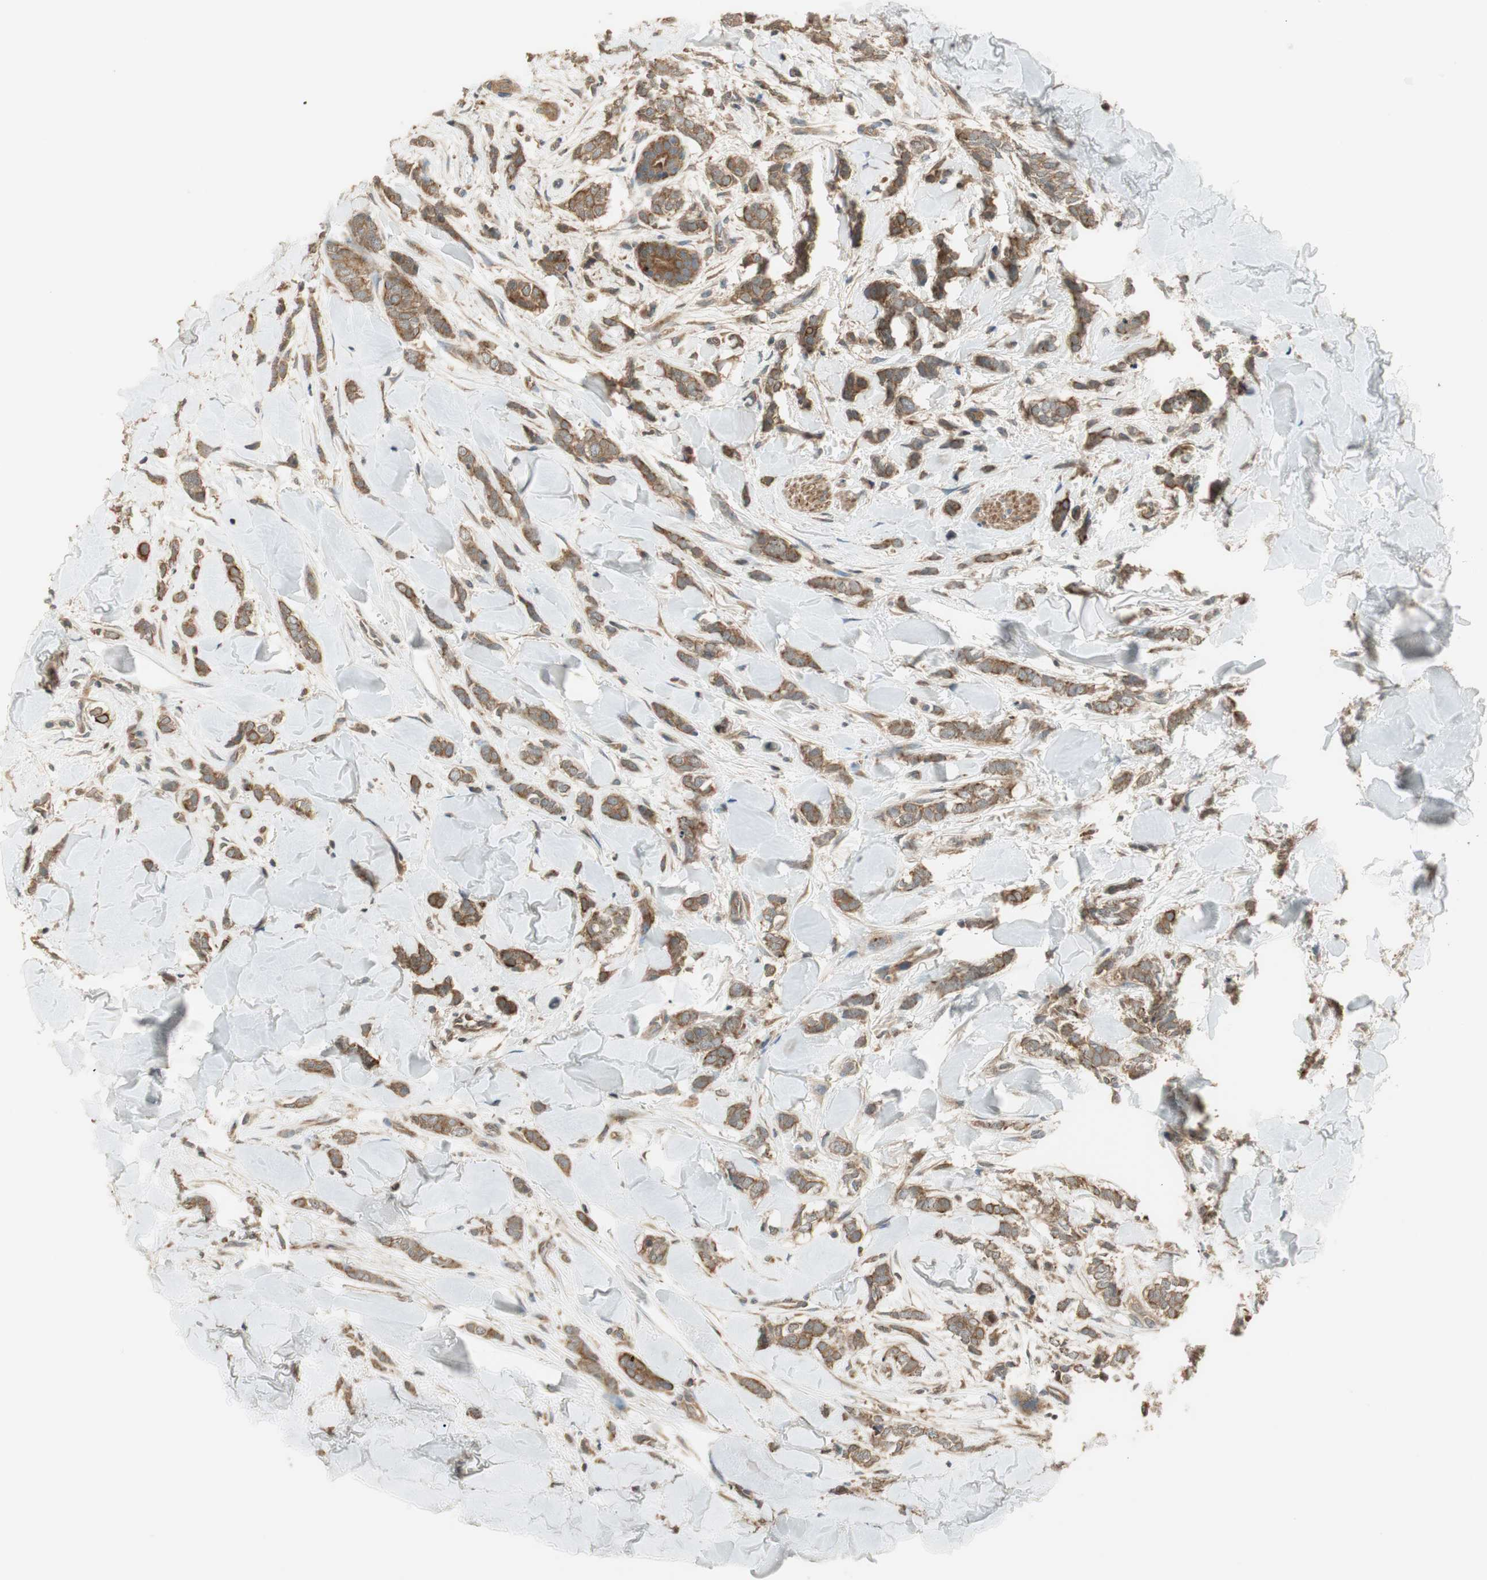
{"staining": {"intensity": "moderate", "quantity": ">75%", "location": "cytoplasmic/membranous"}, "tissue": "breast cancer", "cell_type": "Tumor cells", "image_type": "cancer", "snomed": [{"axis": "morphology", "description": "Lobular carcinoma"}, {"axis": "topography", "description": "Skin"}, {"axis": "topography", "description": "Breast"}], "caption": "DAB immunohistochemical staining of breast cancer shows moderate cytoplasmic/membranous protein staining in about >75% of tumor cells.", "gene": "PFDN5", "patient": {"sex": "female", "age": 46}}